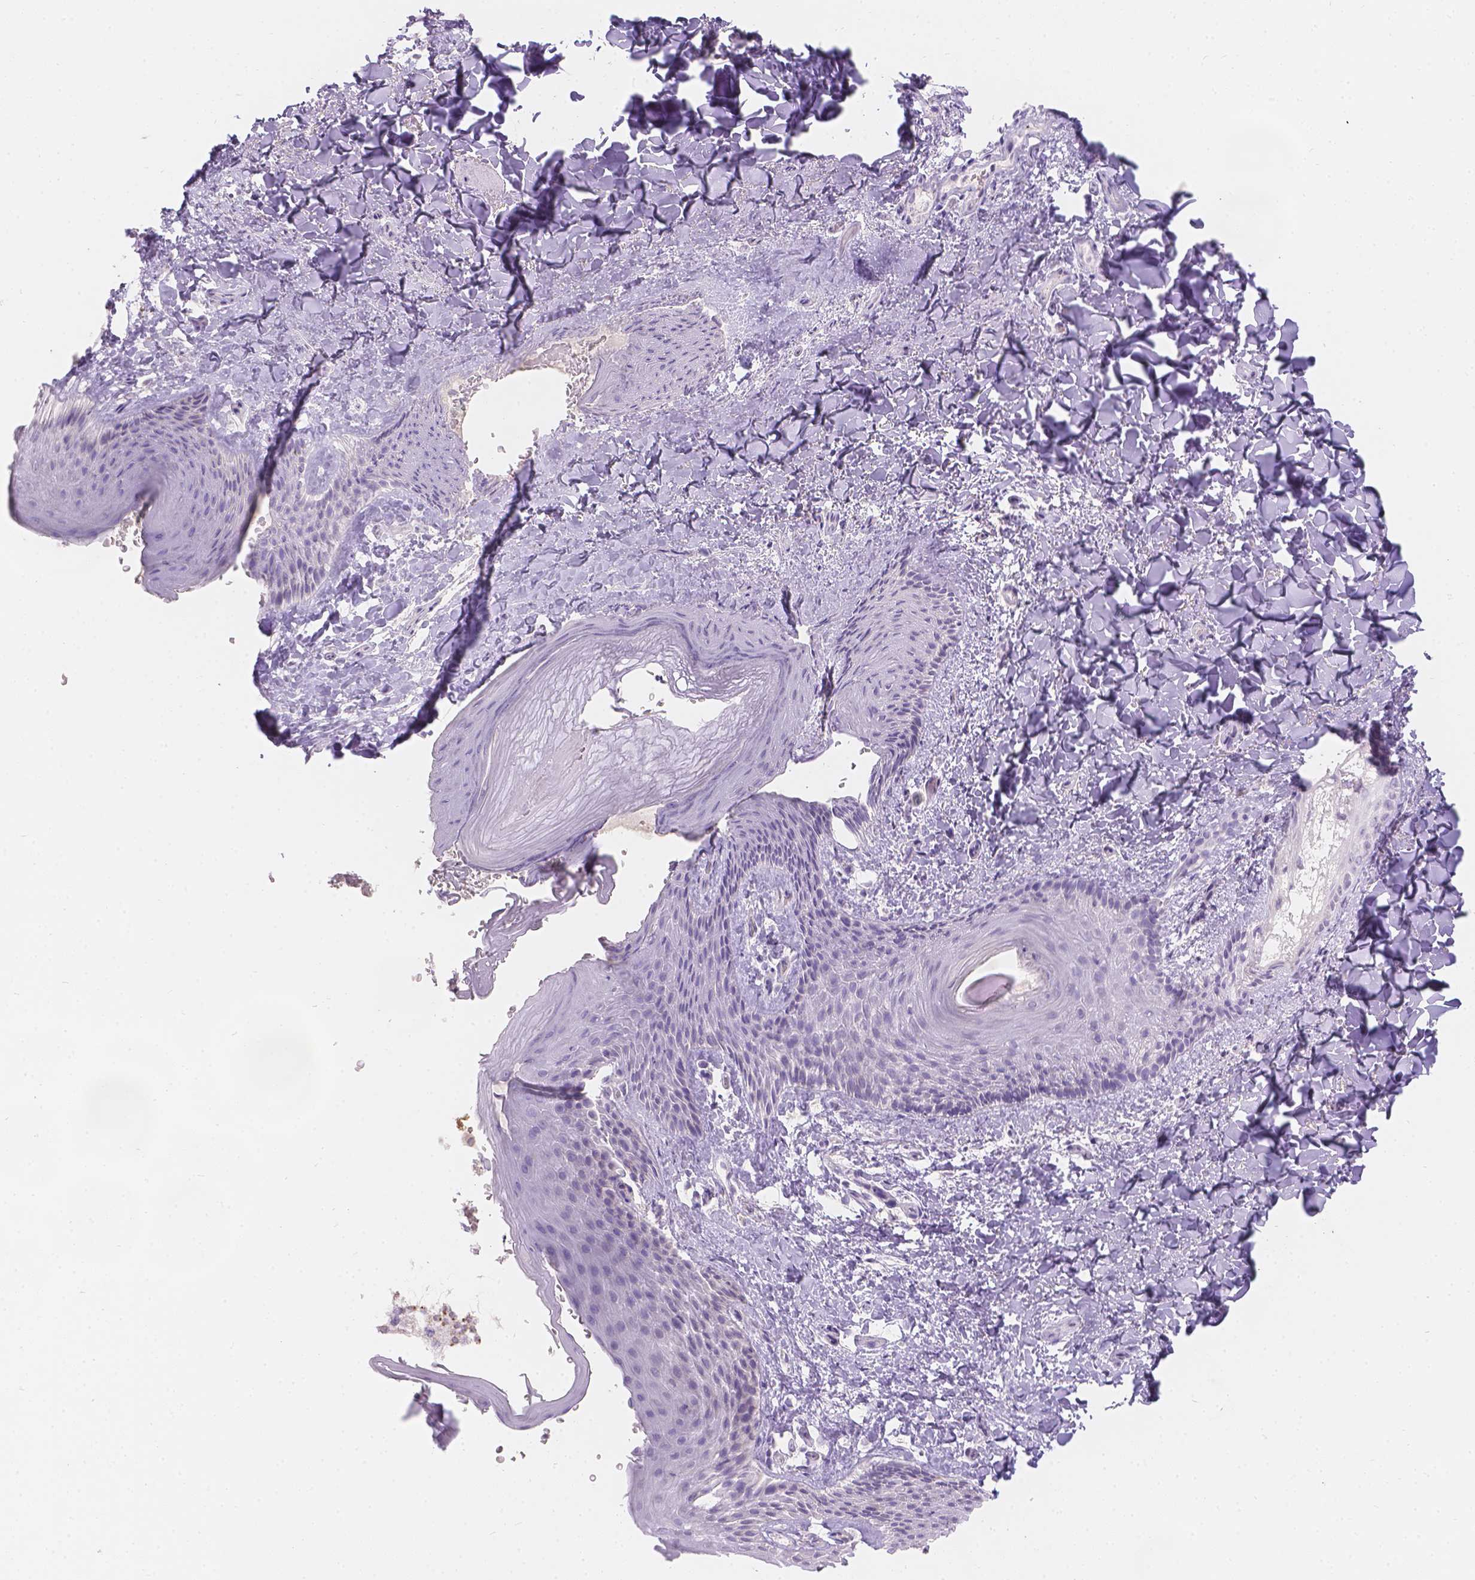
{"staining": {"intensity": "negative", "quantity": "none", "location": "none"}, "tissue": "skin", "cell_type": "Epidermal cells", "image_type": "normal", "snomed": [{"axis": "morphology", "description": "Normal tissue, NOS"}, {"axis": "topography", "description": "Anal"}], "caption": "Epidermal cells are negative for protein expression in benign human skin. (Brightfield microscopy of DAB immunohistochemistry (IHC) at high magnification).", "gene": "HTN3", "patient": {"sex": "male", "age": 36}}